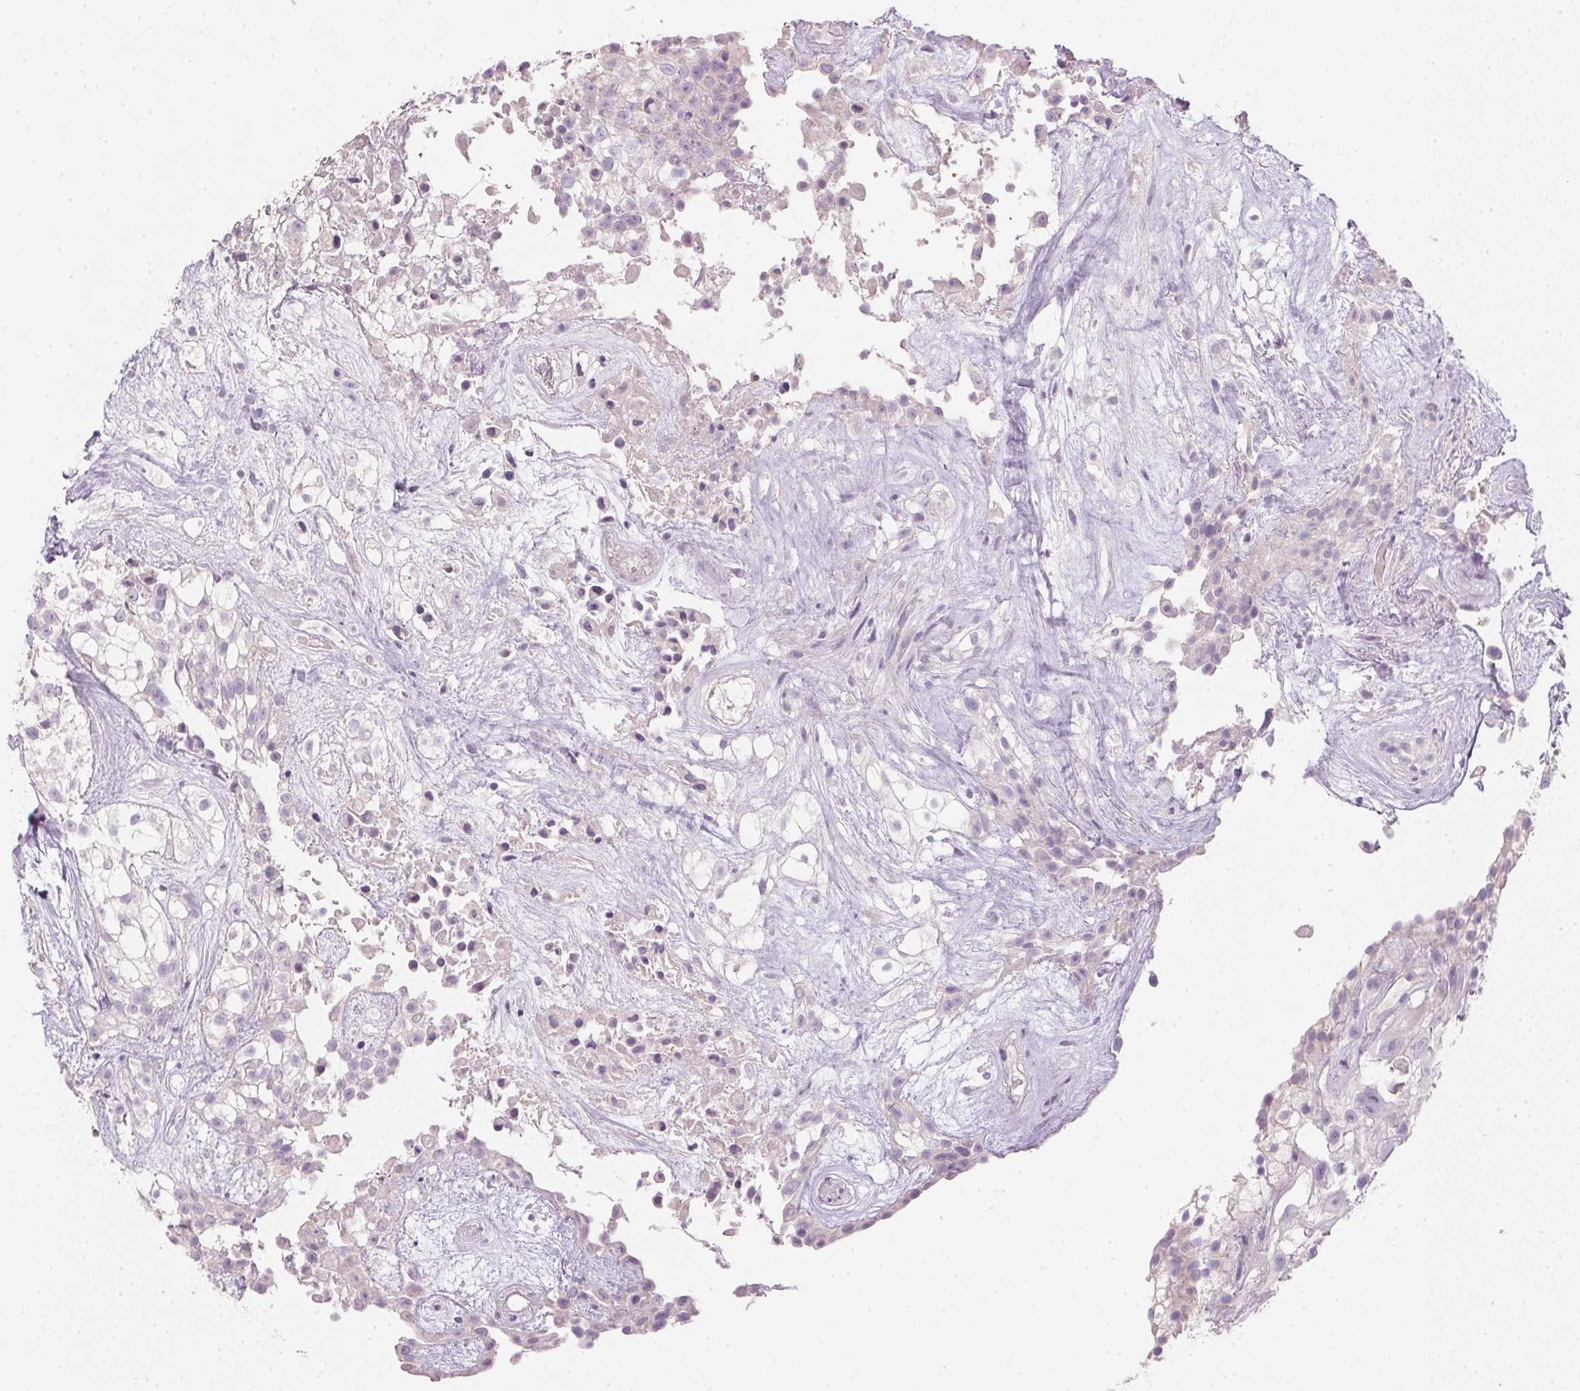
{"staining": {"intensity": "negative", "quantity": "none", "location": "none"}, "tissue": "urothelial cancer", "cell_type": "Tumor cells", "image_type": "cancer", "snomed": [{"axis": "morphology", "description": "Urothelial carcinoma, High grade"}, {"axis": "topography", "description": "Urinary bladder"}], "caption": "IHC of urothelial cancer displays no staining in tumor cells.", "gene": "HSD17B1", "patient": {"sex": "male", "age": 56}}